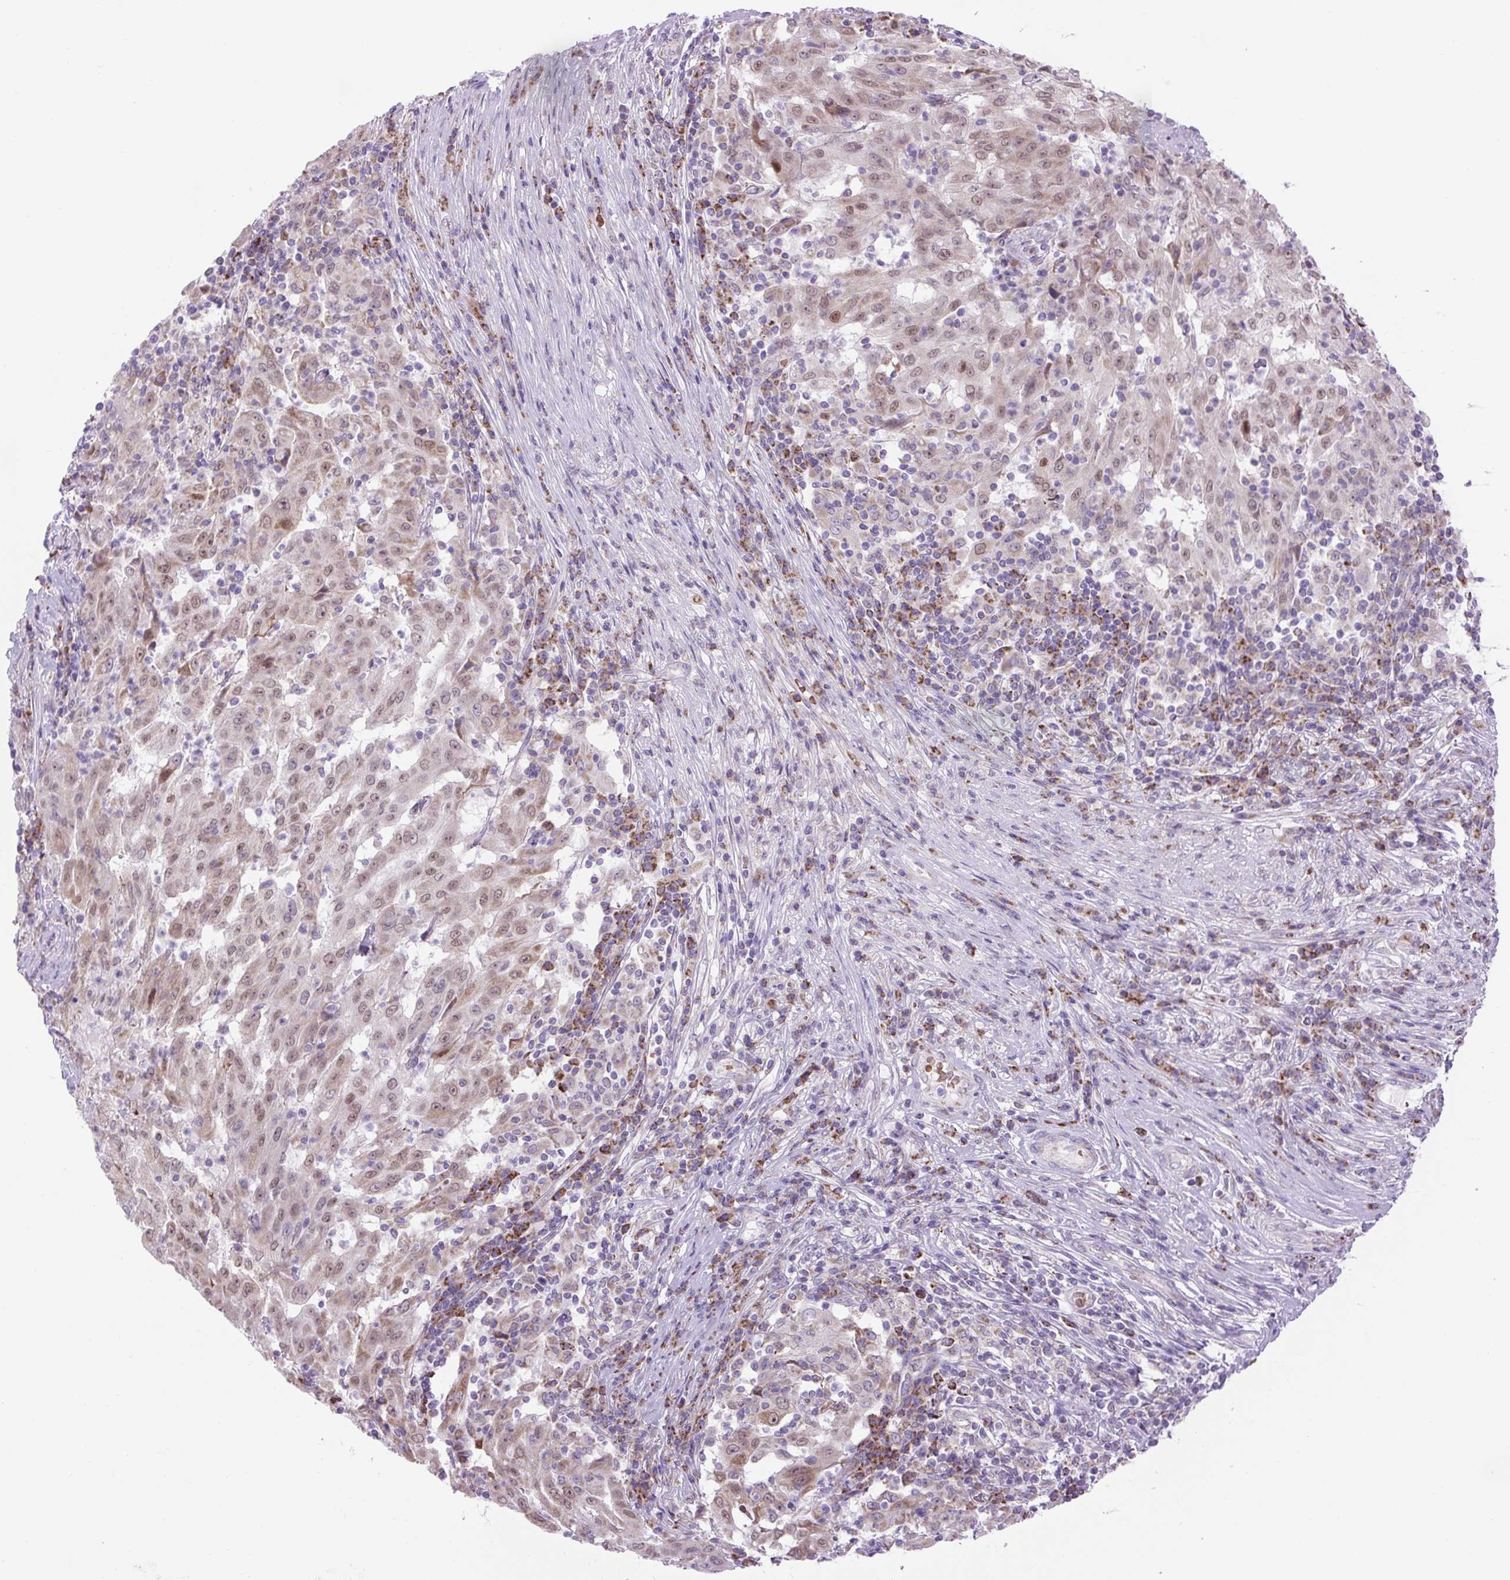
{"staining": {"intensity": "moderate", "quantity": ">75%", "location": "nuclear"}, "tissue": "pancreatic cancer", "cell_type": "Tumor cells", "image_type": "cancer", "snomed": [{"axis": "morphology", "description": "Adenocarcinoma, NOS"}, {"axis": "topography", "description": "Pancreas"}], "caption": "The immunohistochemical stain highlights moderate nuclear staining in tumor cells of adenocarcinoma (pancreatic) tissue.", "gene": "SCO2", "patient": {"sex": "male", "age": 63}}